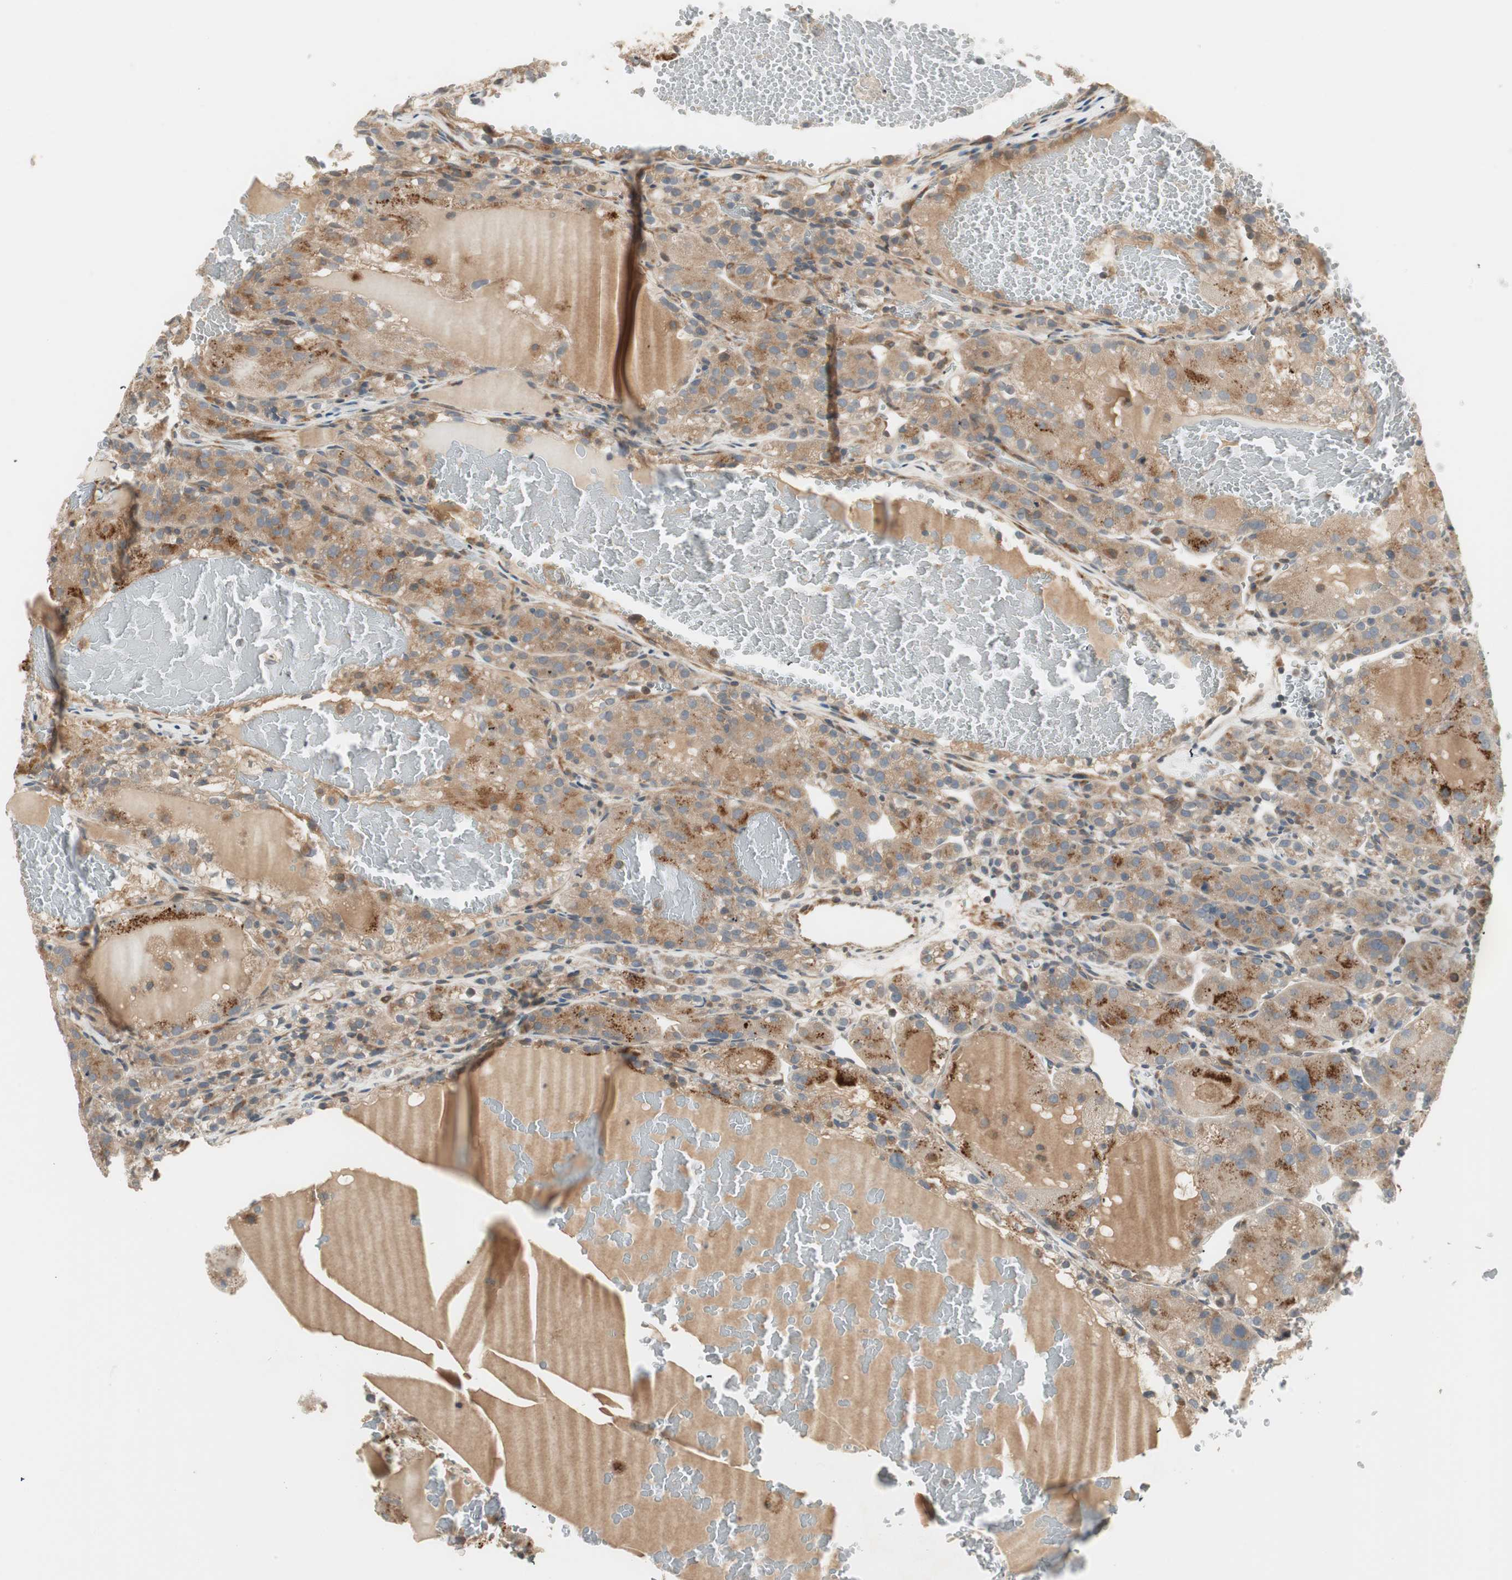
{"staining": {"intensity": "weak", "quantity": ">75%", "location": "cytoplasmic/membranous"}, "tissue": "renal cancer", "cell_type": "Tumor cells", "image_type": "cancer", "snomed": [{"axis": "morphology", "description": "Normal tissue, NOS"}, {"axis": "morphology", "description": "Adenocarcinoma, NOS"}, {"axis": "topography", "description": "Kidney"}], "caption": "Protein analysis of renal cancer (adenocarcinoma) tissue shows weak cytoplasmic/membranous positivity in approximately >75% of tumor cells. Nuclei are stained in blue.", "gene": "SFRP1", "patient": {"sex": "male", "age": 61}}